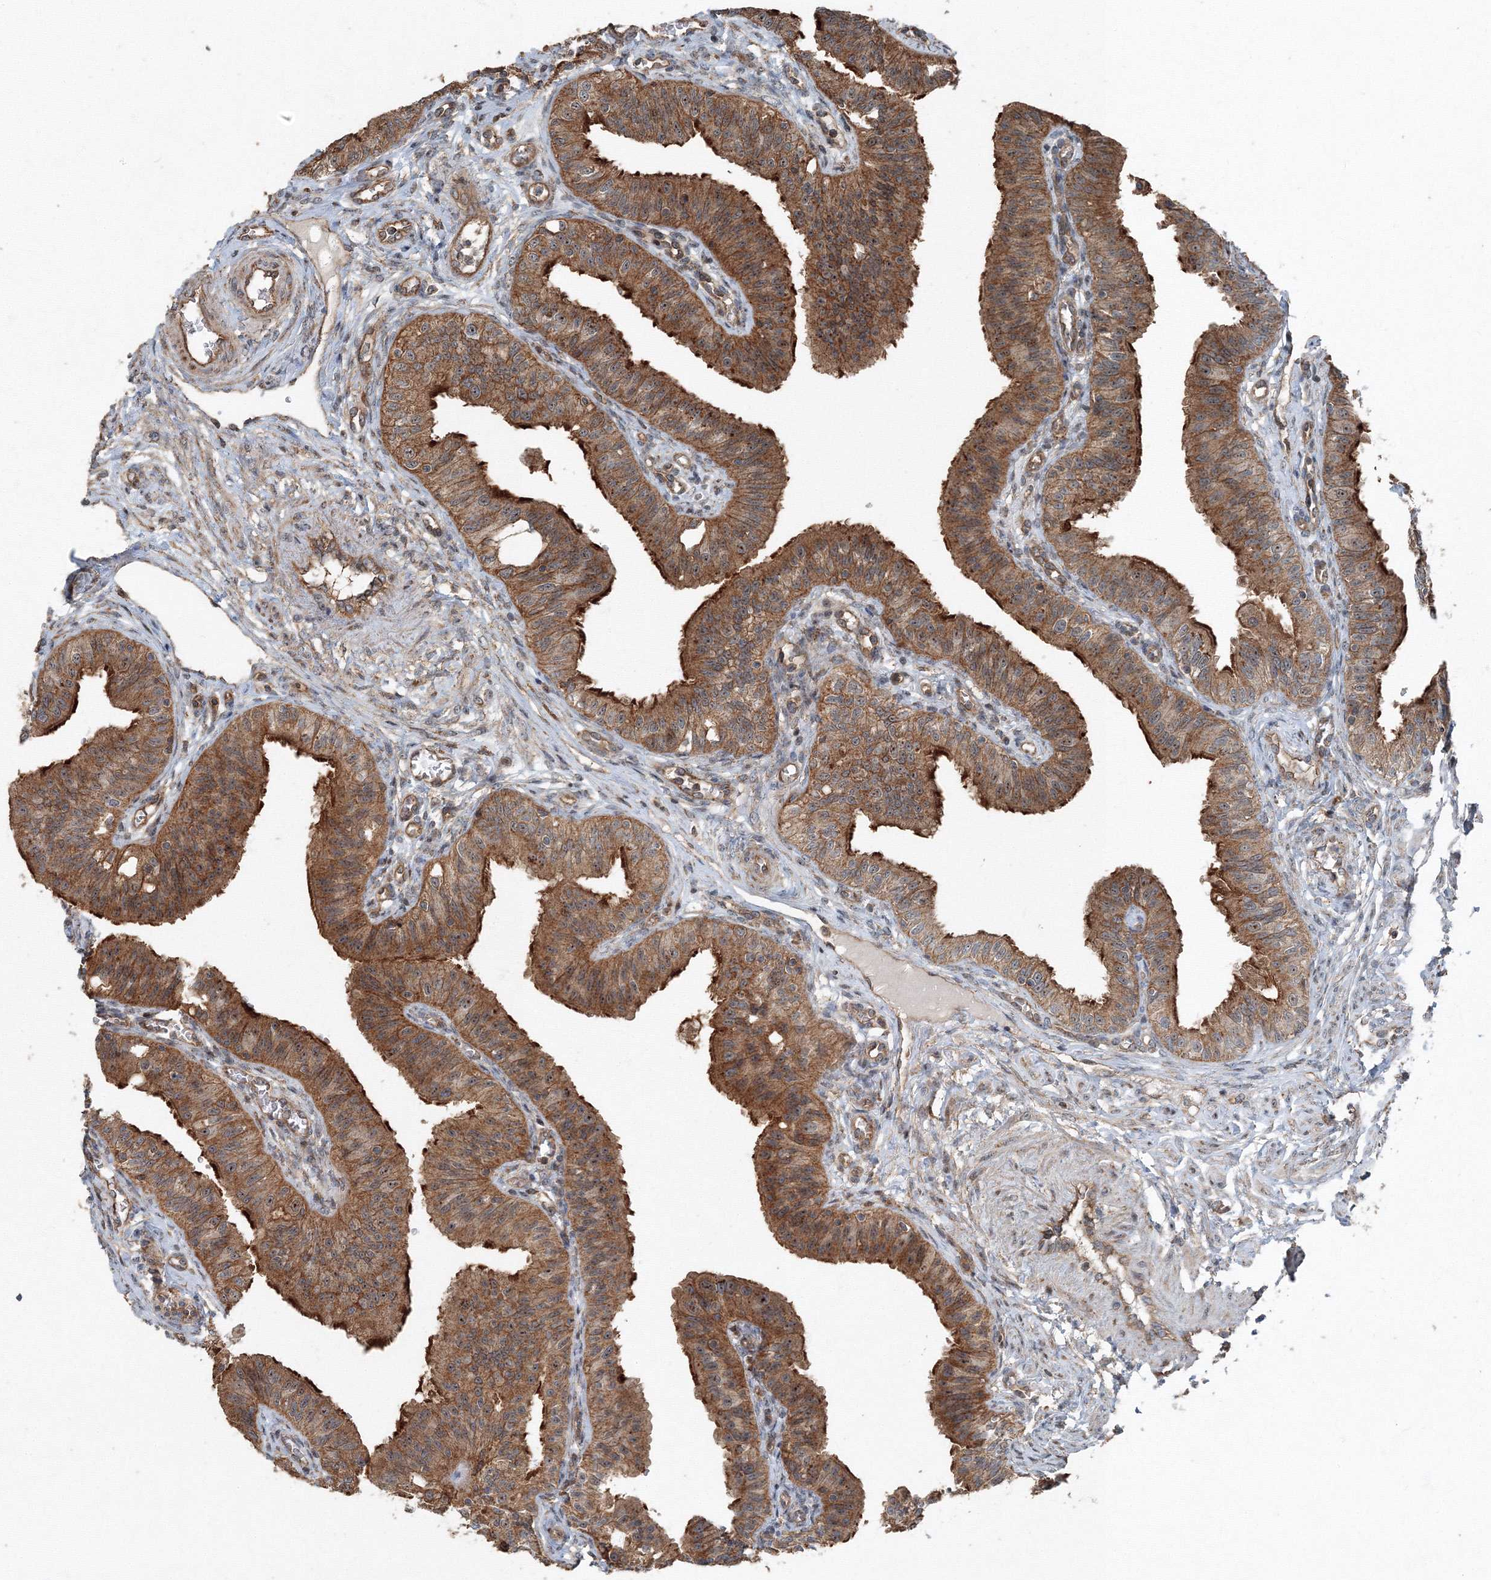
{"staining": {"intensity": "strong", "quantity": ">75%", "location": "cytoplasmic/membranous"}, "tissue": "fallopian tube", "cell_type": "Glandular cells", "image_type": "normal", "snomed": [{"axis": "morphology", "description": "Normal tissue, NOS"}, {"axis": "topography", "description": "Fallopian tube"}, {"axis": "topography", "description": "Ovary"}], "caption": "High-power microscopy captured an IHC micrograph of normal fallopian tube, revealing strong cytoplasmic/membranous staining in about >75% of glandular cells.", "gene": "AASDH", "patient": {"sex": "female", "age": 42}}